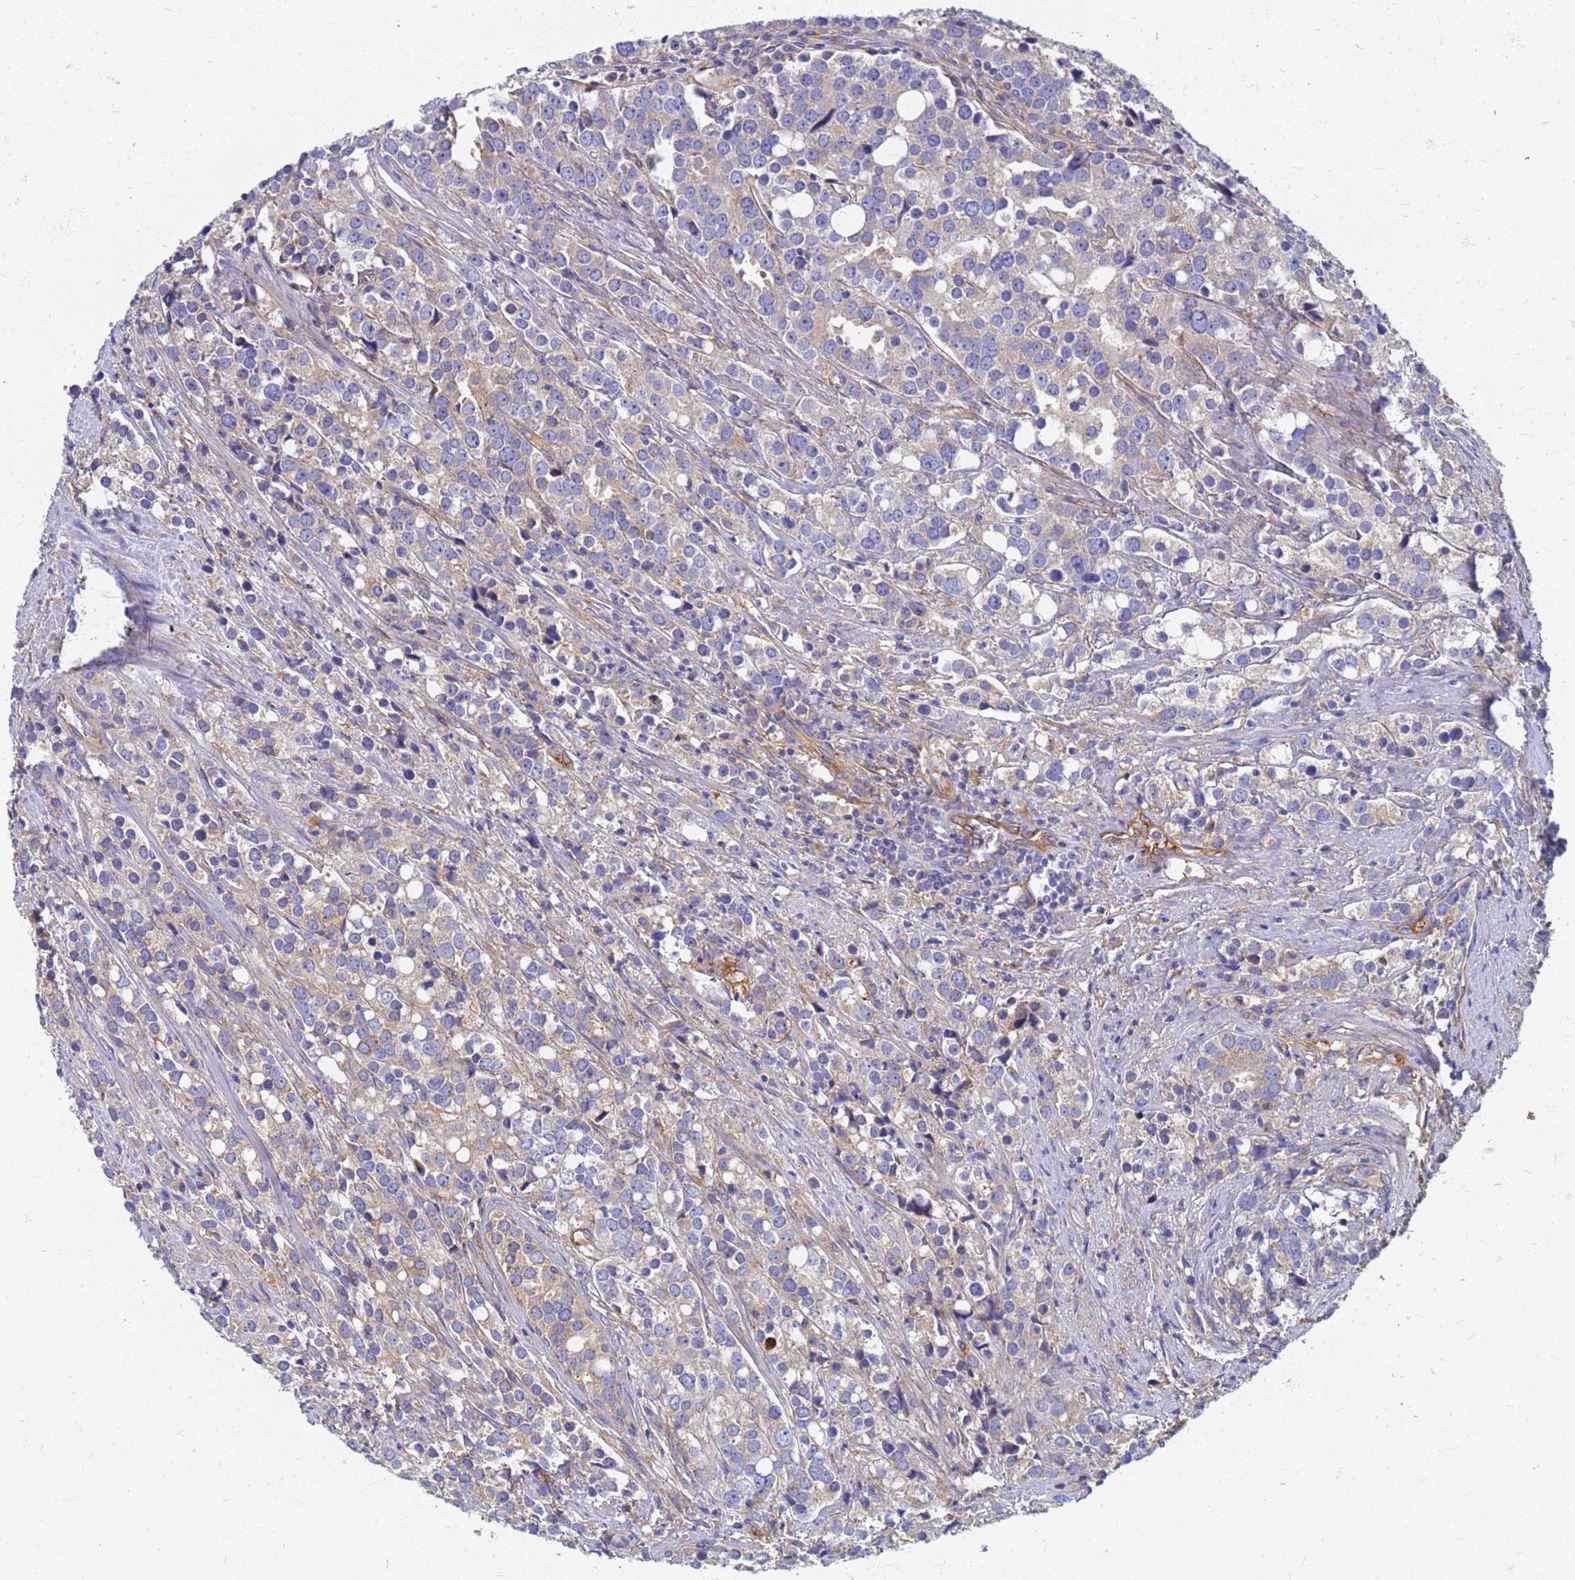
{"staining": {"intensity": "weak", "quantity": "<25%", "location": "cytoplasmic/membranous"}, "tissue": "prostate cancer", "cell_type": "Tumor cells", "image_type": "cancer", "snomed": [{"axis": "morphology", "description": "Adenocarcinoma, High grade"}, {"axis": "topography", "description": "Prostate"}], "caption": "High-grade adenocarcinoma (prostate) was stained to show a protein in brown. There is no significant positivity in tumor cells.", "gene": "EEA1", "patient": {"sex": "male", "age": 71}}